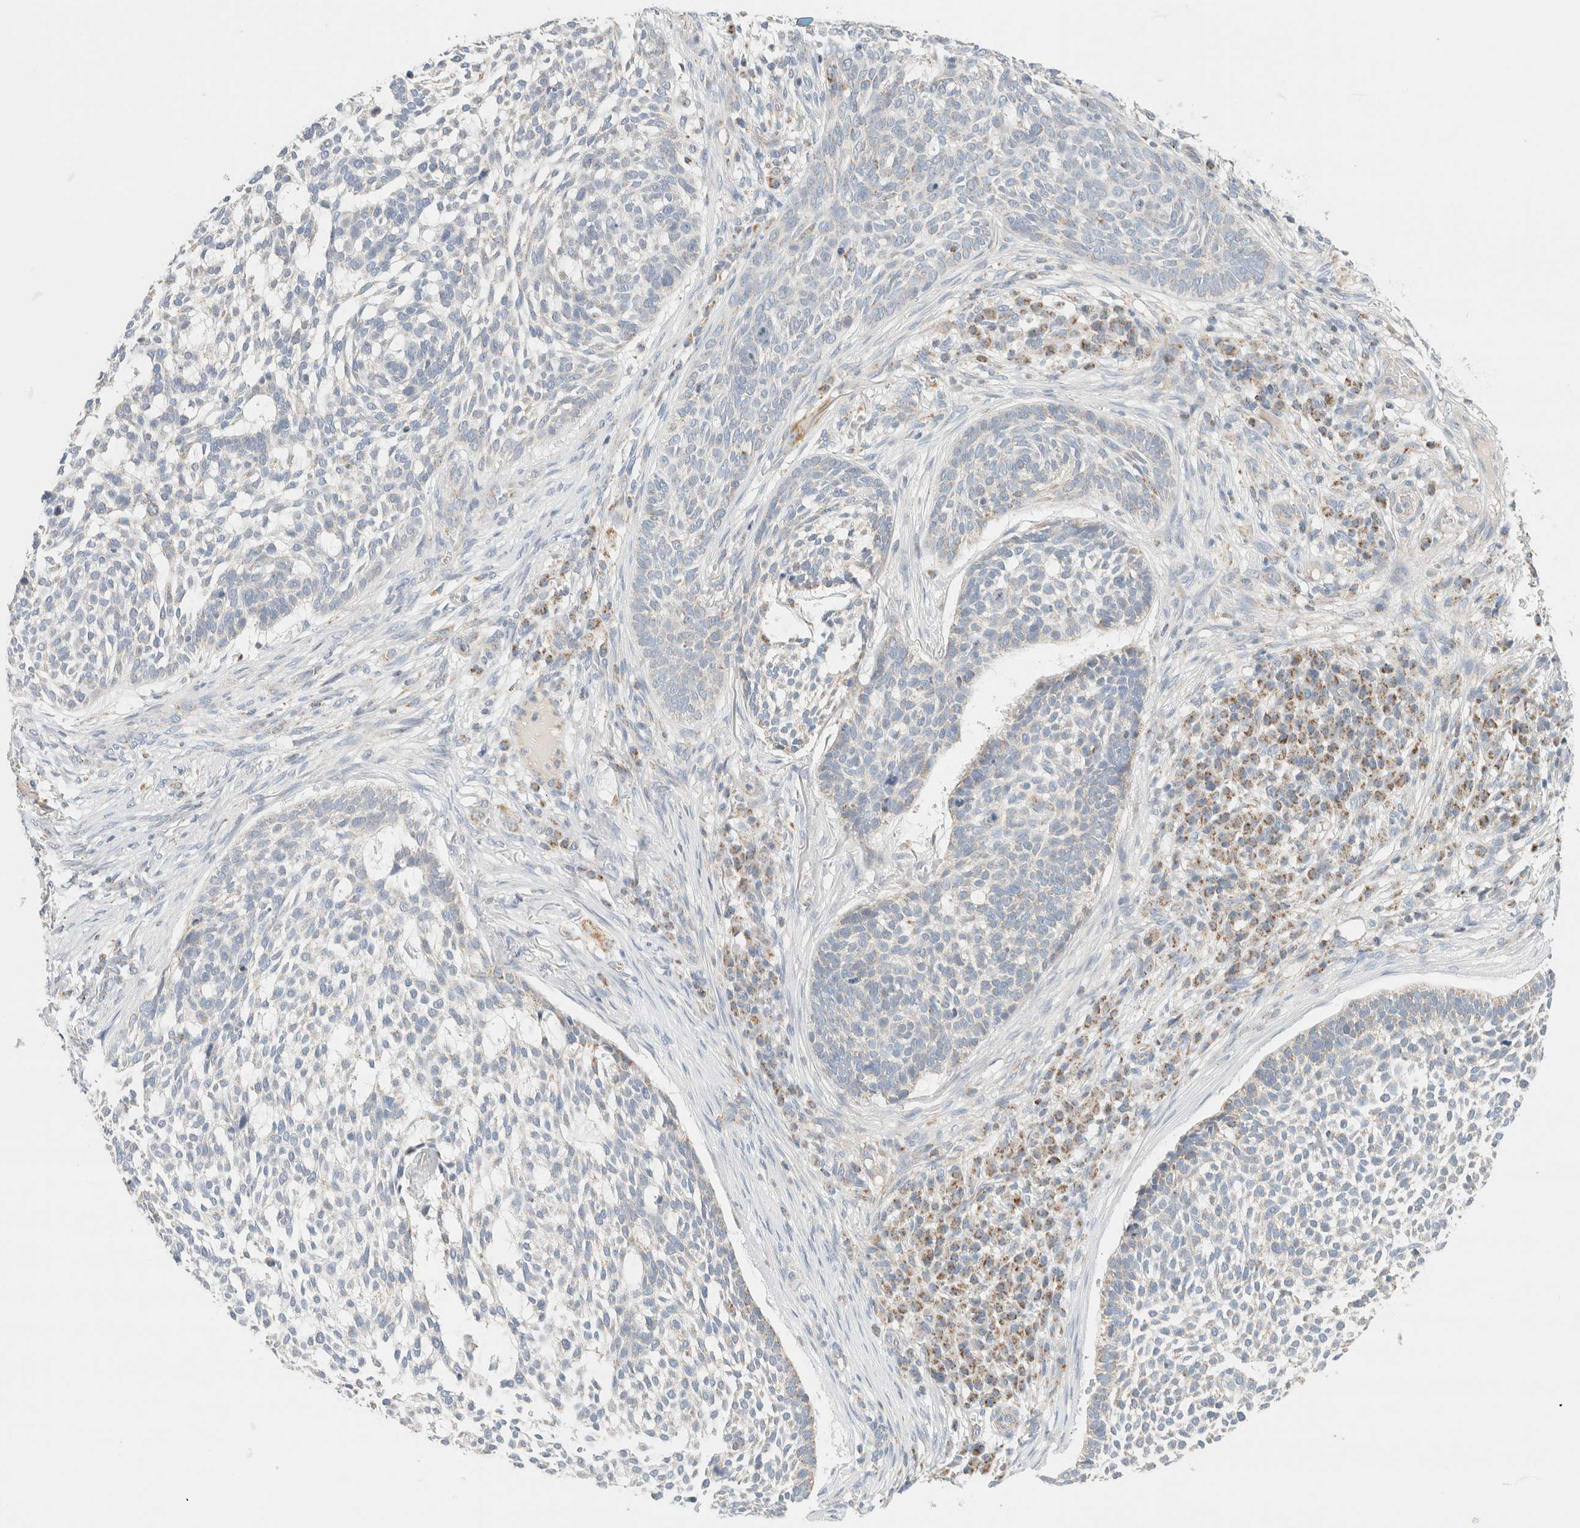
{"staining": {"intensity": "negative", "quantity": "none", "location": "none"}, "tissue": "skin cancer", "cell_type": "Tumor cells", "image_type": "cancer", "snomed": [{"axis": "morphology", "description": "Basal cell carcinoma"}, {"axis": "topography", "description": "Skin"}], "caption": "High power microscopy image of an IHC micrograph of skin cancer, revealing no significant staining in tumor cells. (DAB IHC, high magnification).", "gene": "HDHD3", "patient": {"sex": "female", "age": 64}}